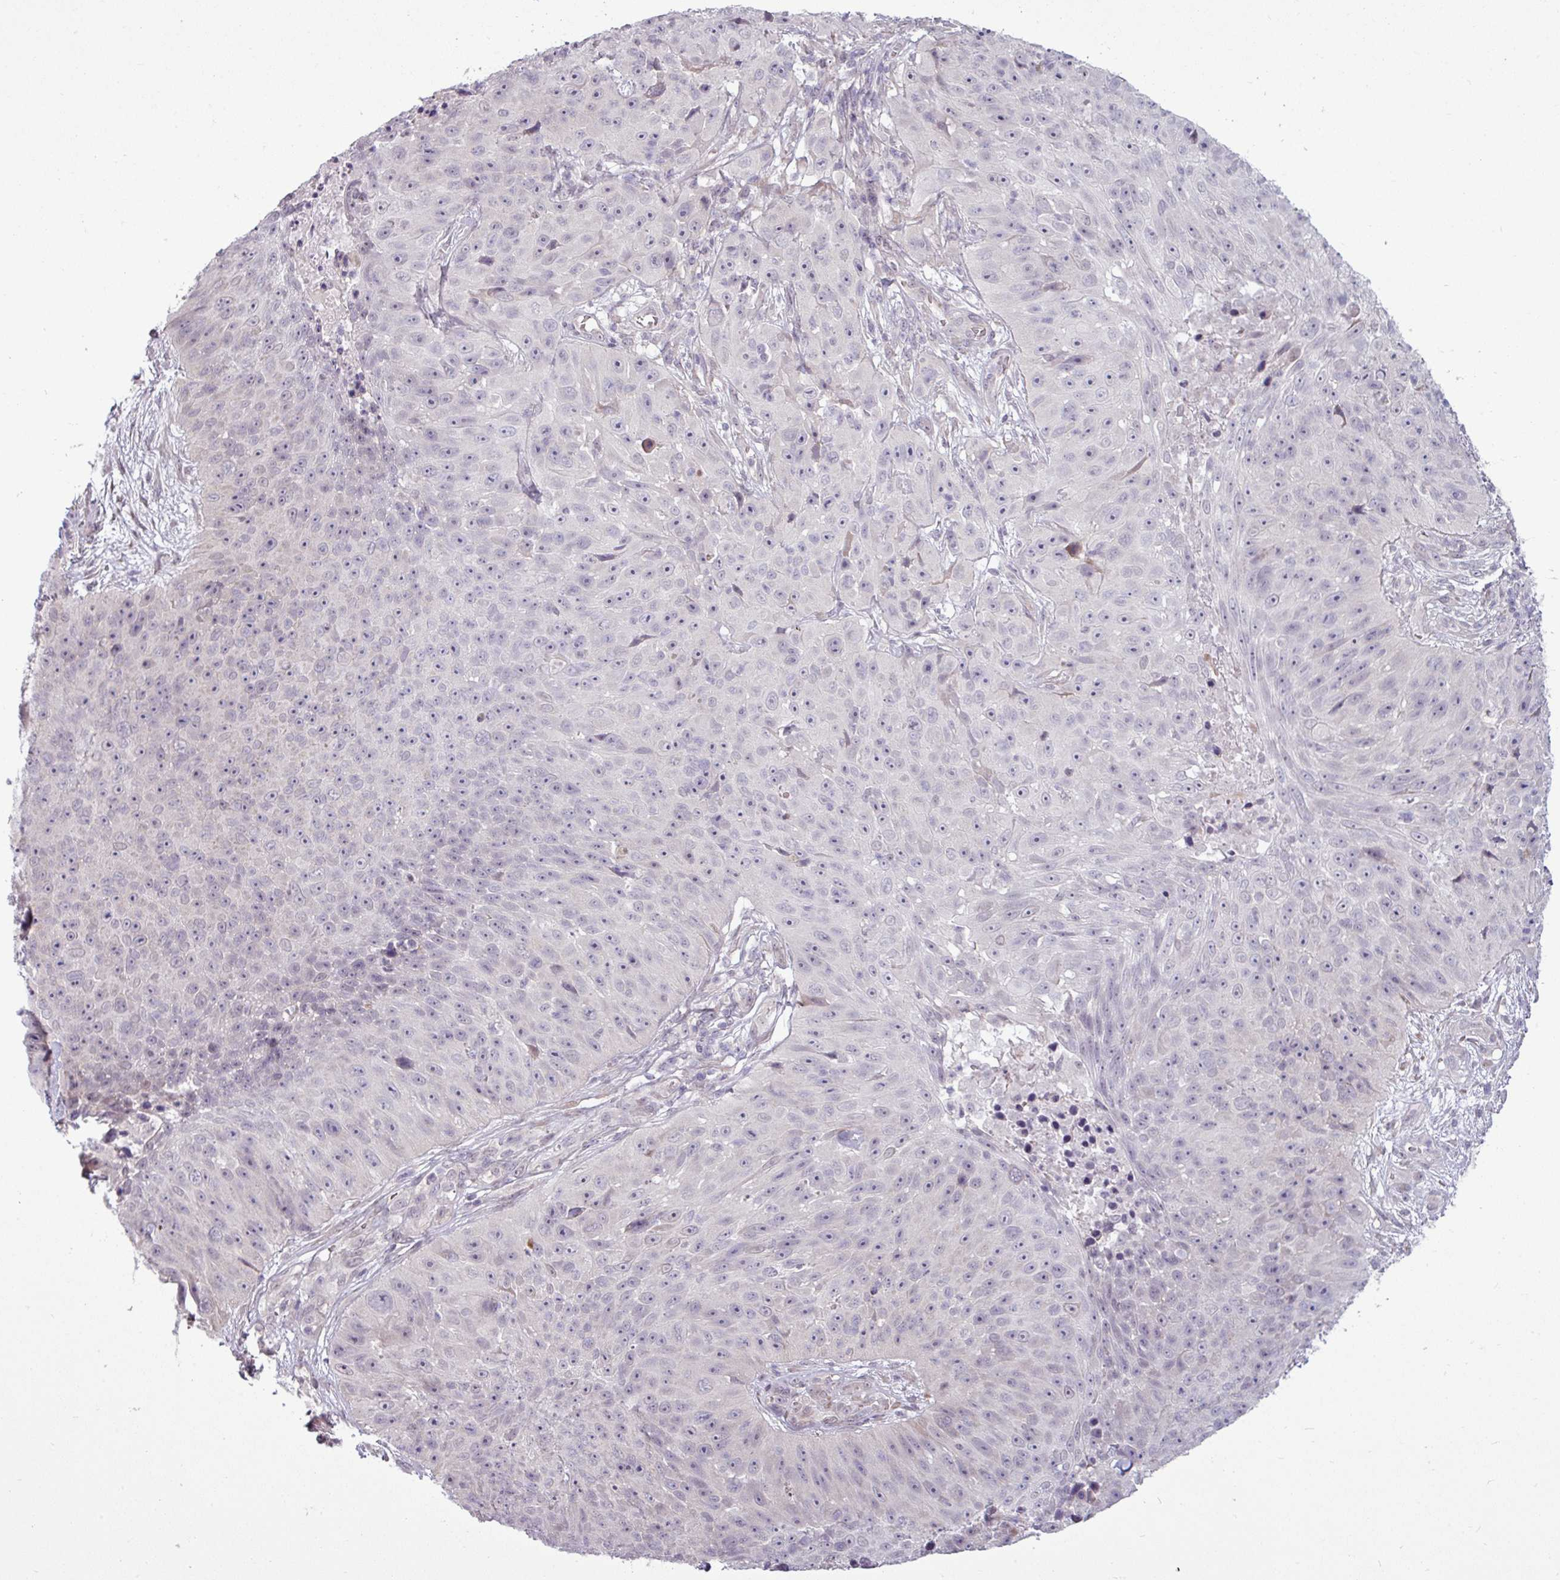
{"staining": {"intensity": "negative", "quantity": "none", "location": "none"}, "tissue": "skin cancer", "cell_type": "Tumor cells", "image_type": "cancer", "snomed": [{"axis": "morphology", "description": "Squamous cell carcinoma, NOS"}, {"axis": "topography", "description": "Skin"}], "caption": "Immunohistochemical staining of skin squamous cell carcinoma displays no significant expression in tumor cells.", "gene": "GPT2", "patient": {"sex": "female", "age": 87}}